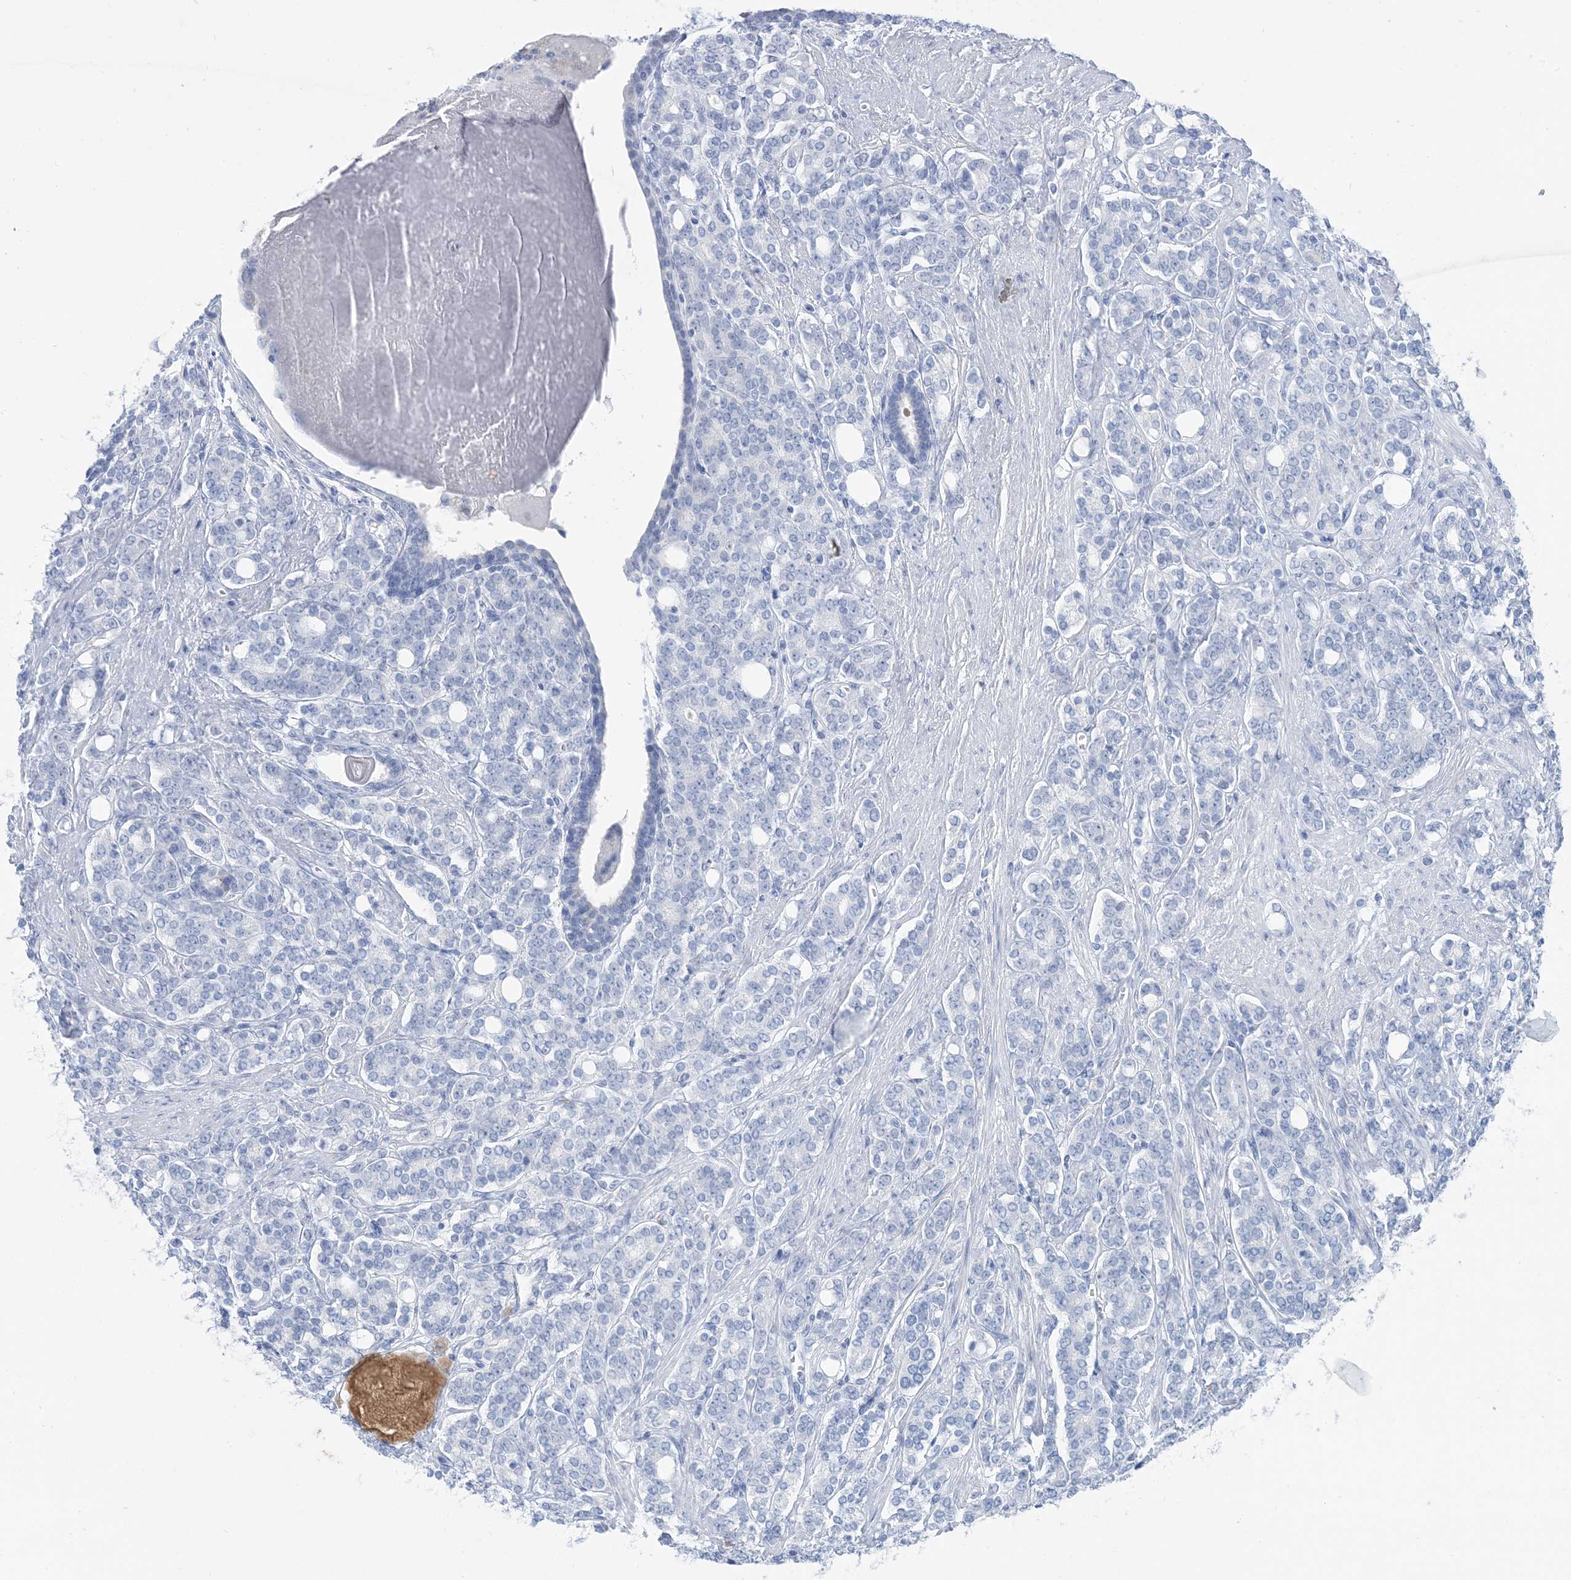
{"staining": {"intensity": "negative", "quantity": "none", "location": "none"}, "tissue": "prostate cancer", "cell_type": "Tumor cells", "image_type": "cancer", "snomed": [{"axis": "morphology", "description": "Adenocarcinoma, High grade"}, {"axis": "topography", "description": "Prostate"}], "caption": "Prostate cancer was stained to show a protein in brown. There is no significant staining in tumor cells.", "gene": "SH3YL1", "patient": {"sex": "male", "age": 62}}